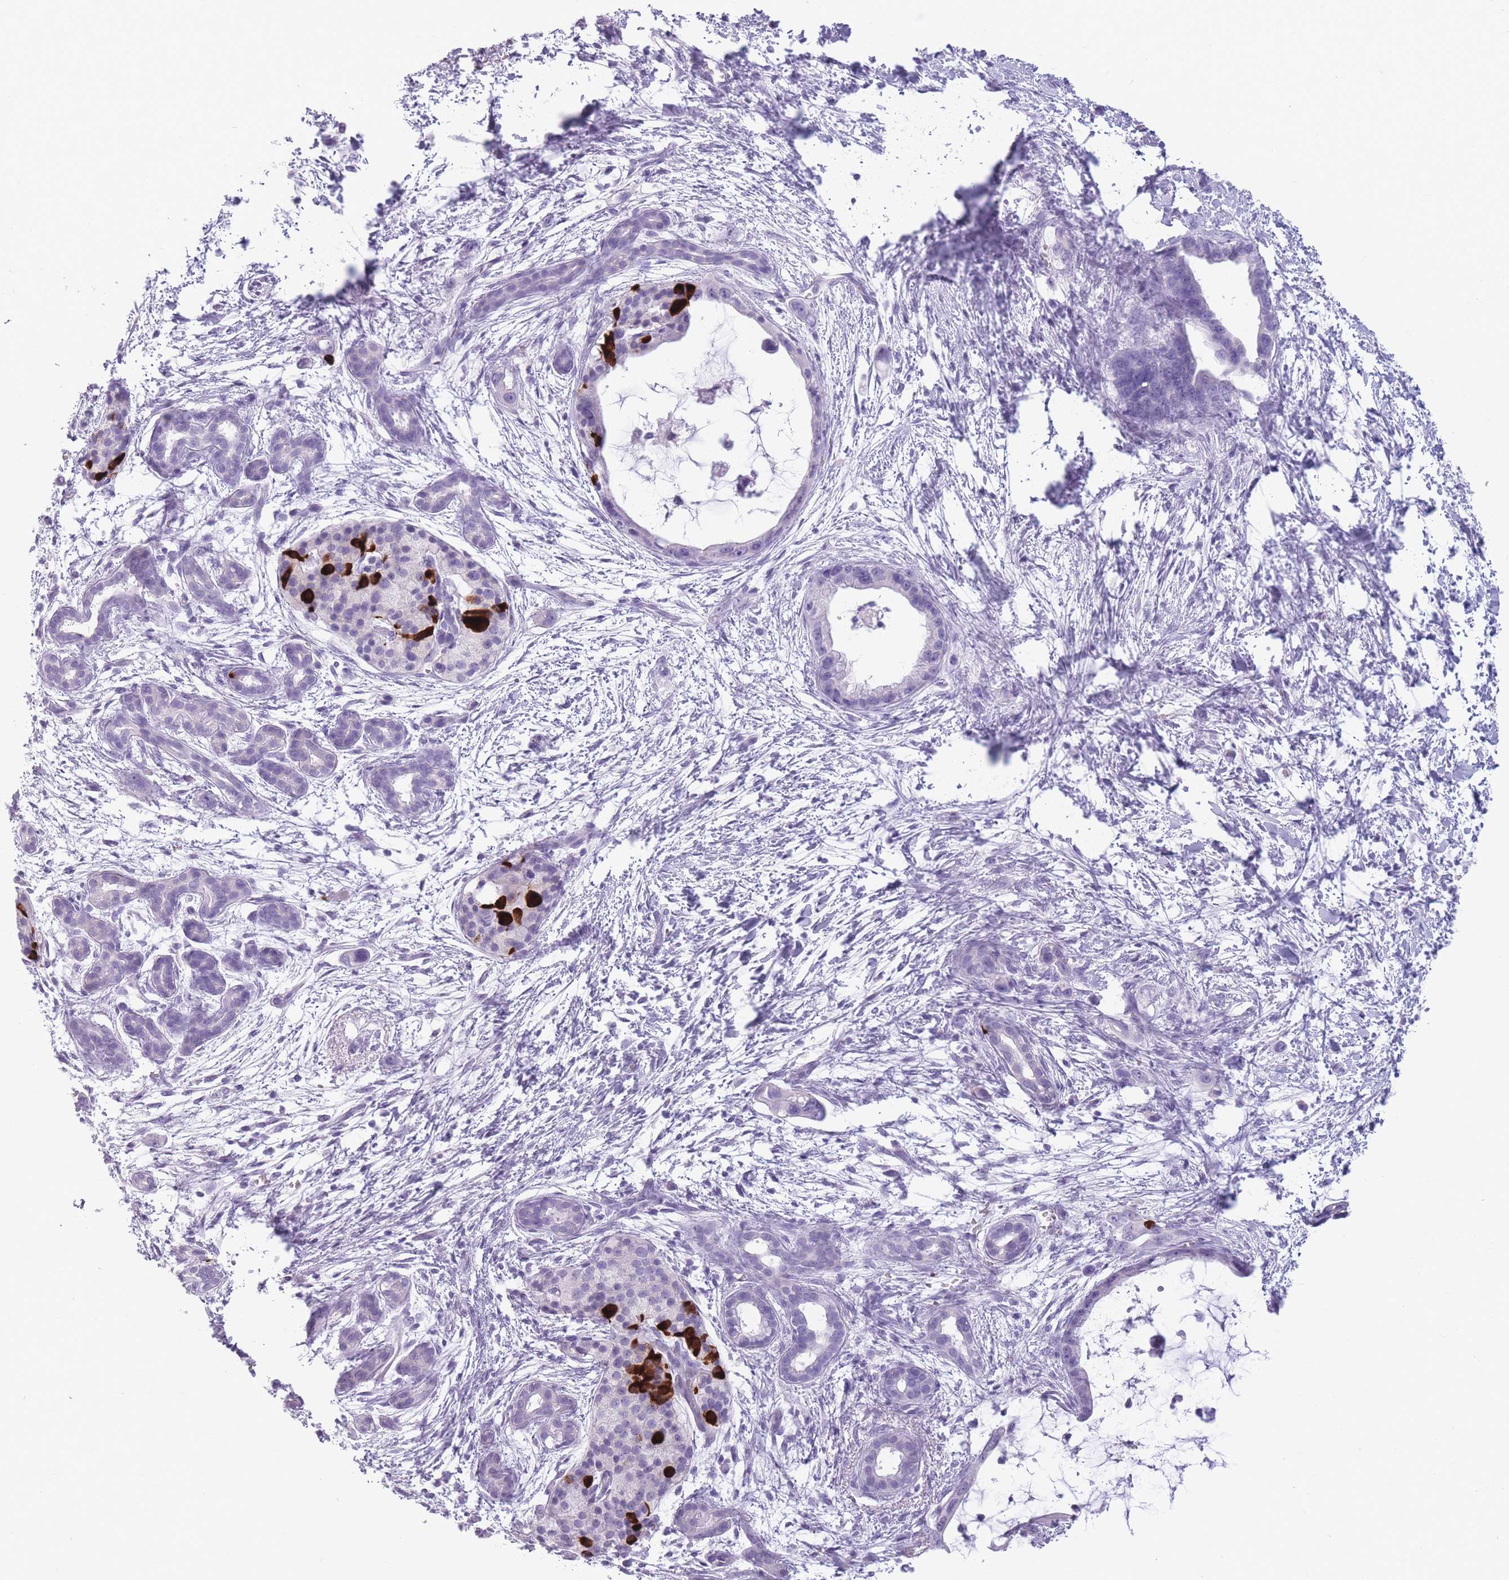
{"staining": {"intensity": "negative", "quantity": "none", "location": "none"}, "tissue": "pancreatic cancer", "cell_type": "Tumor cells", "image_type": "cancer", "snomed": [{"axis": "morphology", "description": "Adenocarcinoma, NOS"}, {"axis": "topography", "description": "Pancreas"}], "caption": "Immunohistochemistry (IHC) micrograph of neoplastic tissue: adenocarcinoma (pancreatic) stained with DAB displays no significant protein staining in tumor cells.", "gene": "CCNO", "patient": {"sex": "male", "age": 61}}